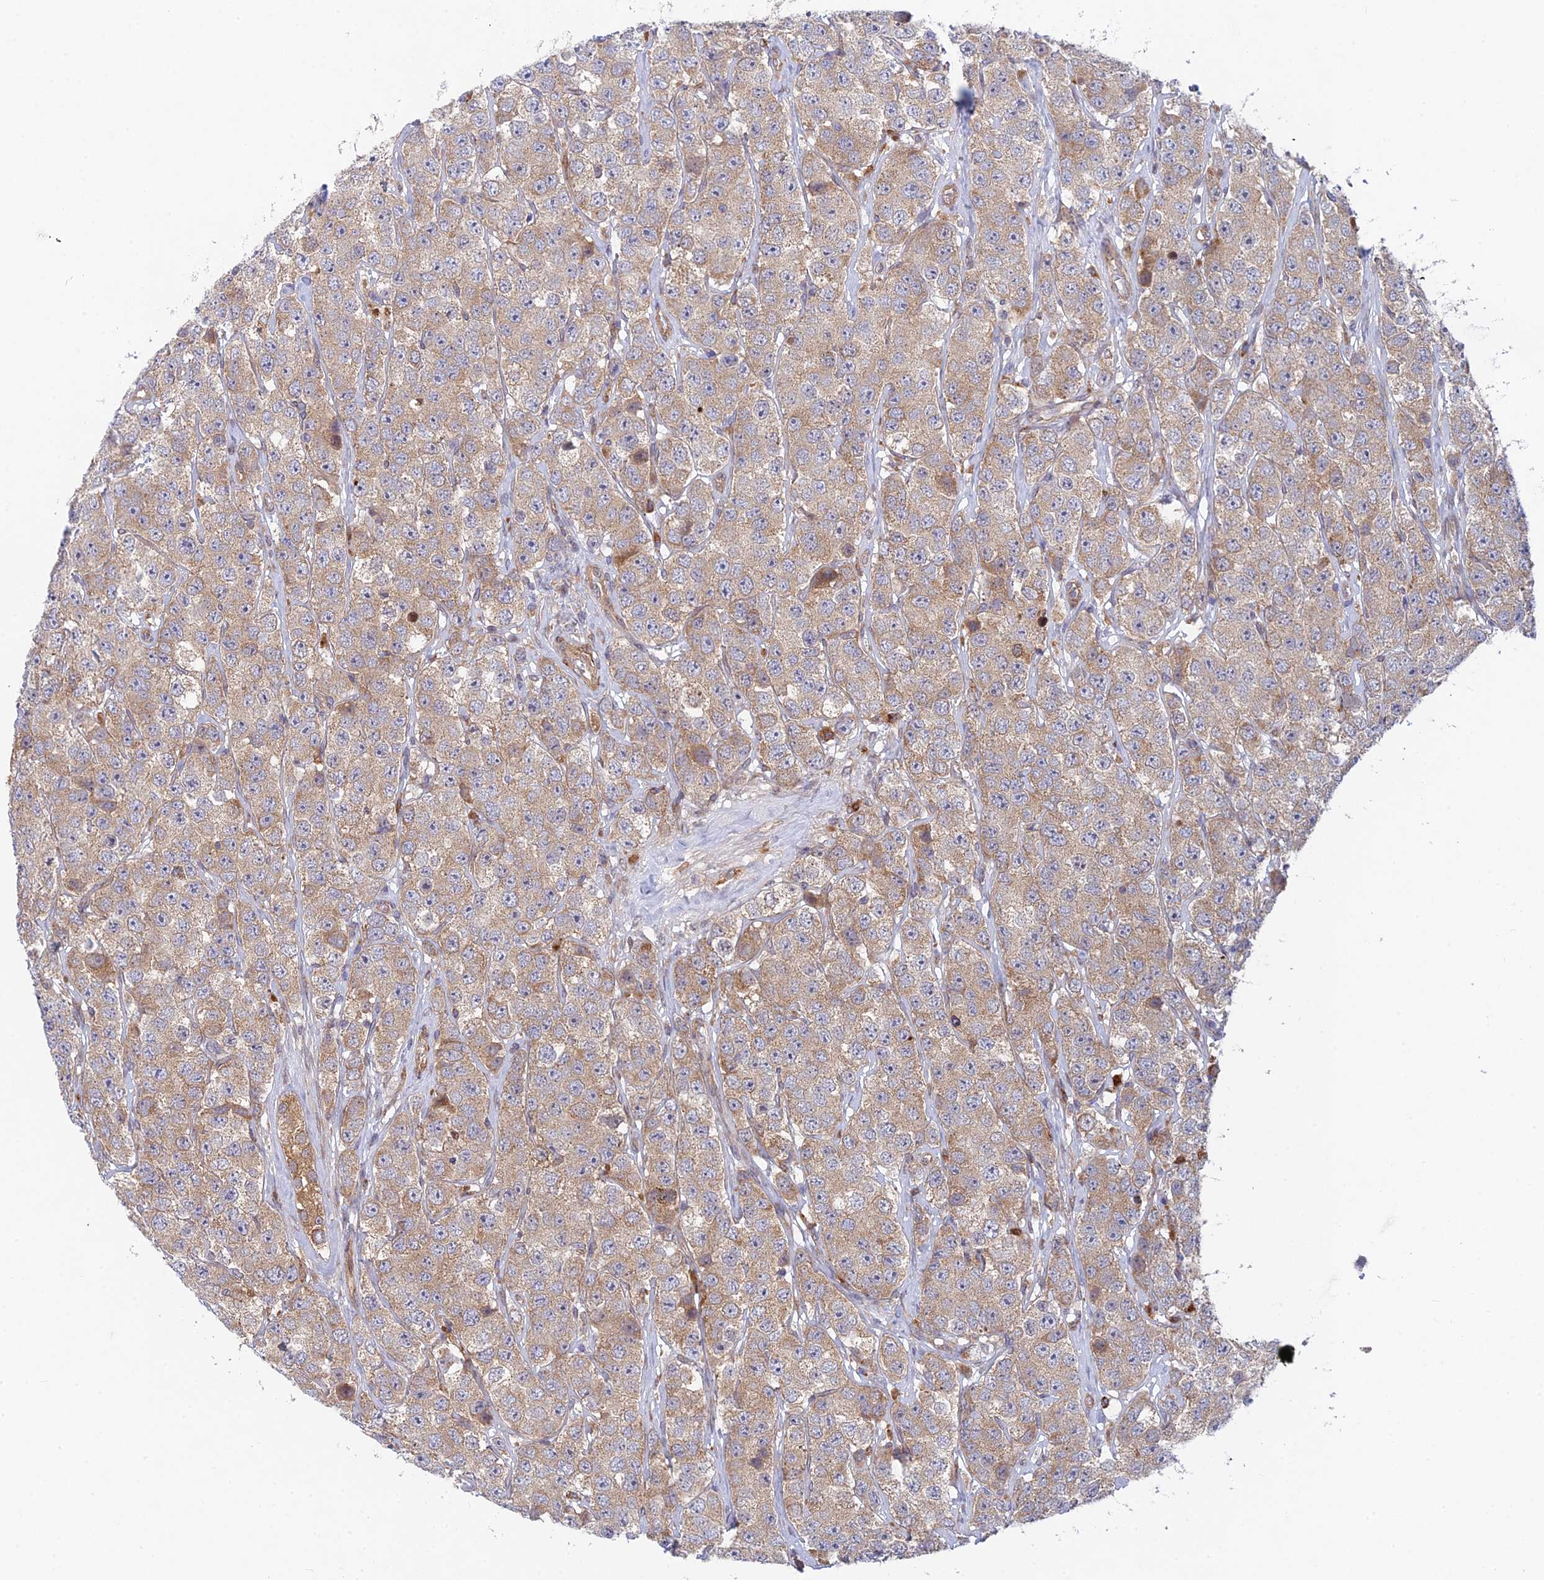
{"staining": {"intensity": "weak", "quantity": ">75%", "location": "cytoplasmic/membranous"}, "tissue": "testis cancer", "cell_type": "Tumor cells", "image_type": "cancer", "snomed": [{"axis": "morphology", "description": "Seminoma, NOS"}, {"axis": "topography", "description": "Testis"}], "caption": "IHC micrograph of neoplastic tissue: human testis cancer (seminoma) stained using immunohistochemistry (IHC) reveals low levels of weak protein expression localized specifically in the cytoplasmic/membranous of tumor cells, appearing as a cytoplasmic/membranous brown color.", "gene": "INCA1", "patient": {"sex": "male", "age": 28}}